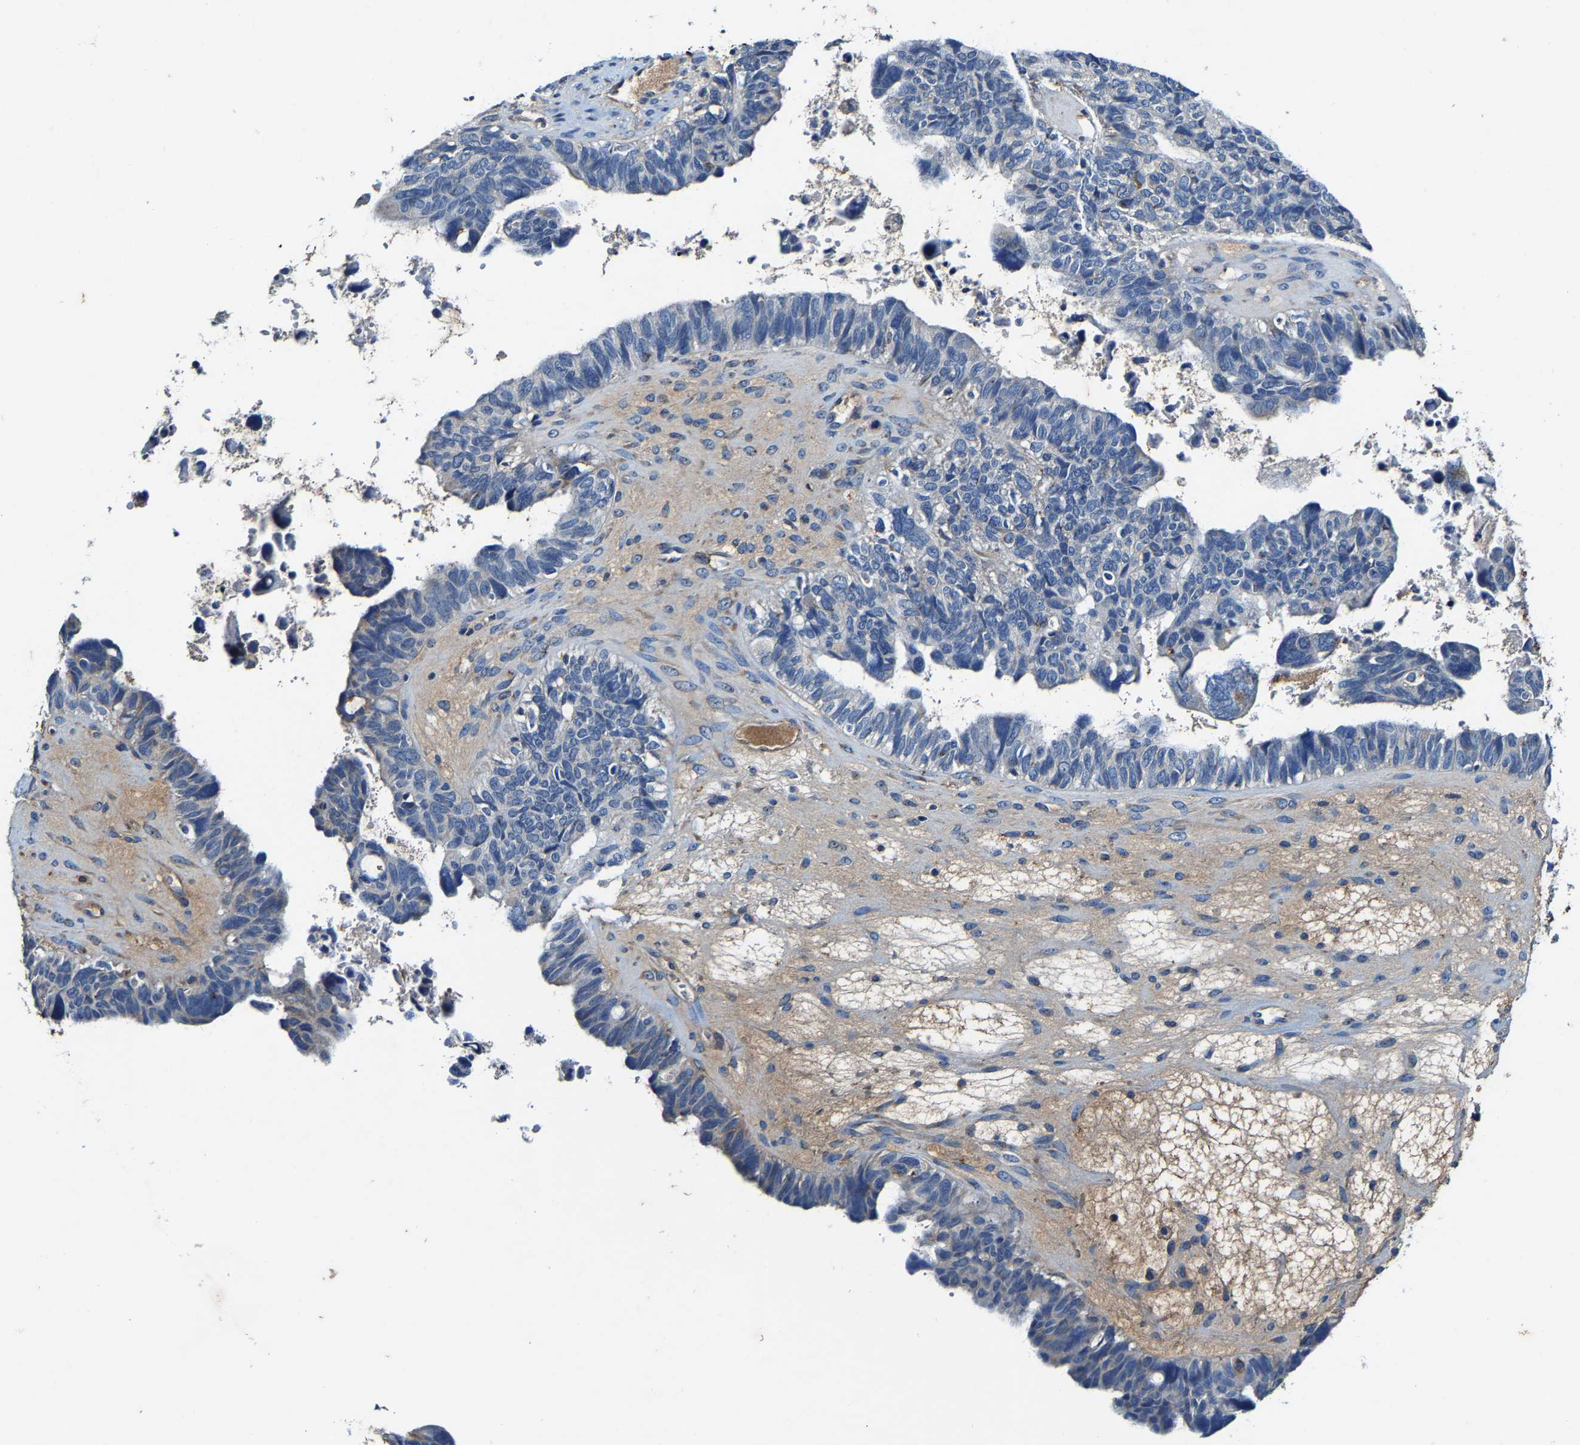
{"staining": {"intensity": "negative", "quantity": "none", "location": "none"}, "tissue": "ovarian cancer", "cell_type": "Tumor cells", "image_type": "cancer", "snomed": [{"axis": "morphology", "description": "Cystadenocarcinoma, serous, NOS"}, {"axis": "topography", "description": "Ovary"}], "caption": "Immunohistochemistry (IHC) image of neoplastic tissue: human ovarian cancer stained with DAB (3,3'-diaminobenzidine) demonstrates no significant protein staining in tumor cells. The staining is performed using DAB brown chromogen with nuclei counter-stained in using hematoxylin.", "gene": "SLC25A25", "patient": {"sex": "female", "age": 79}}